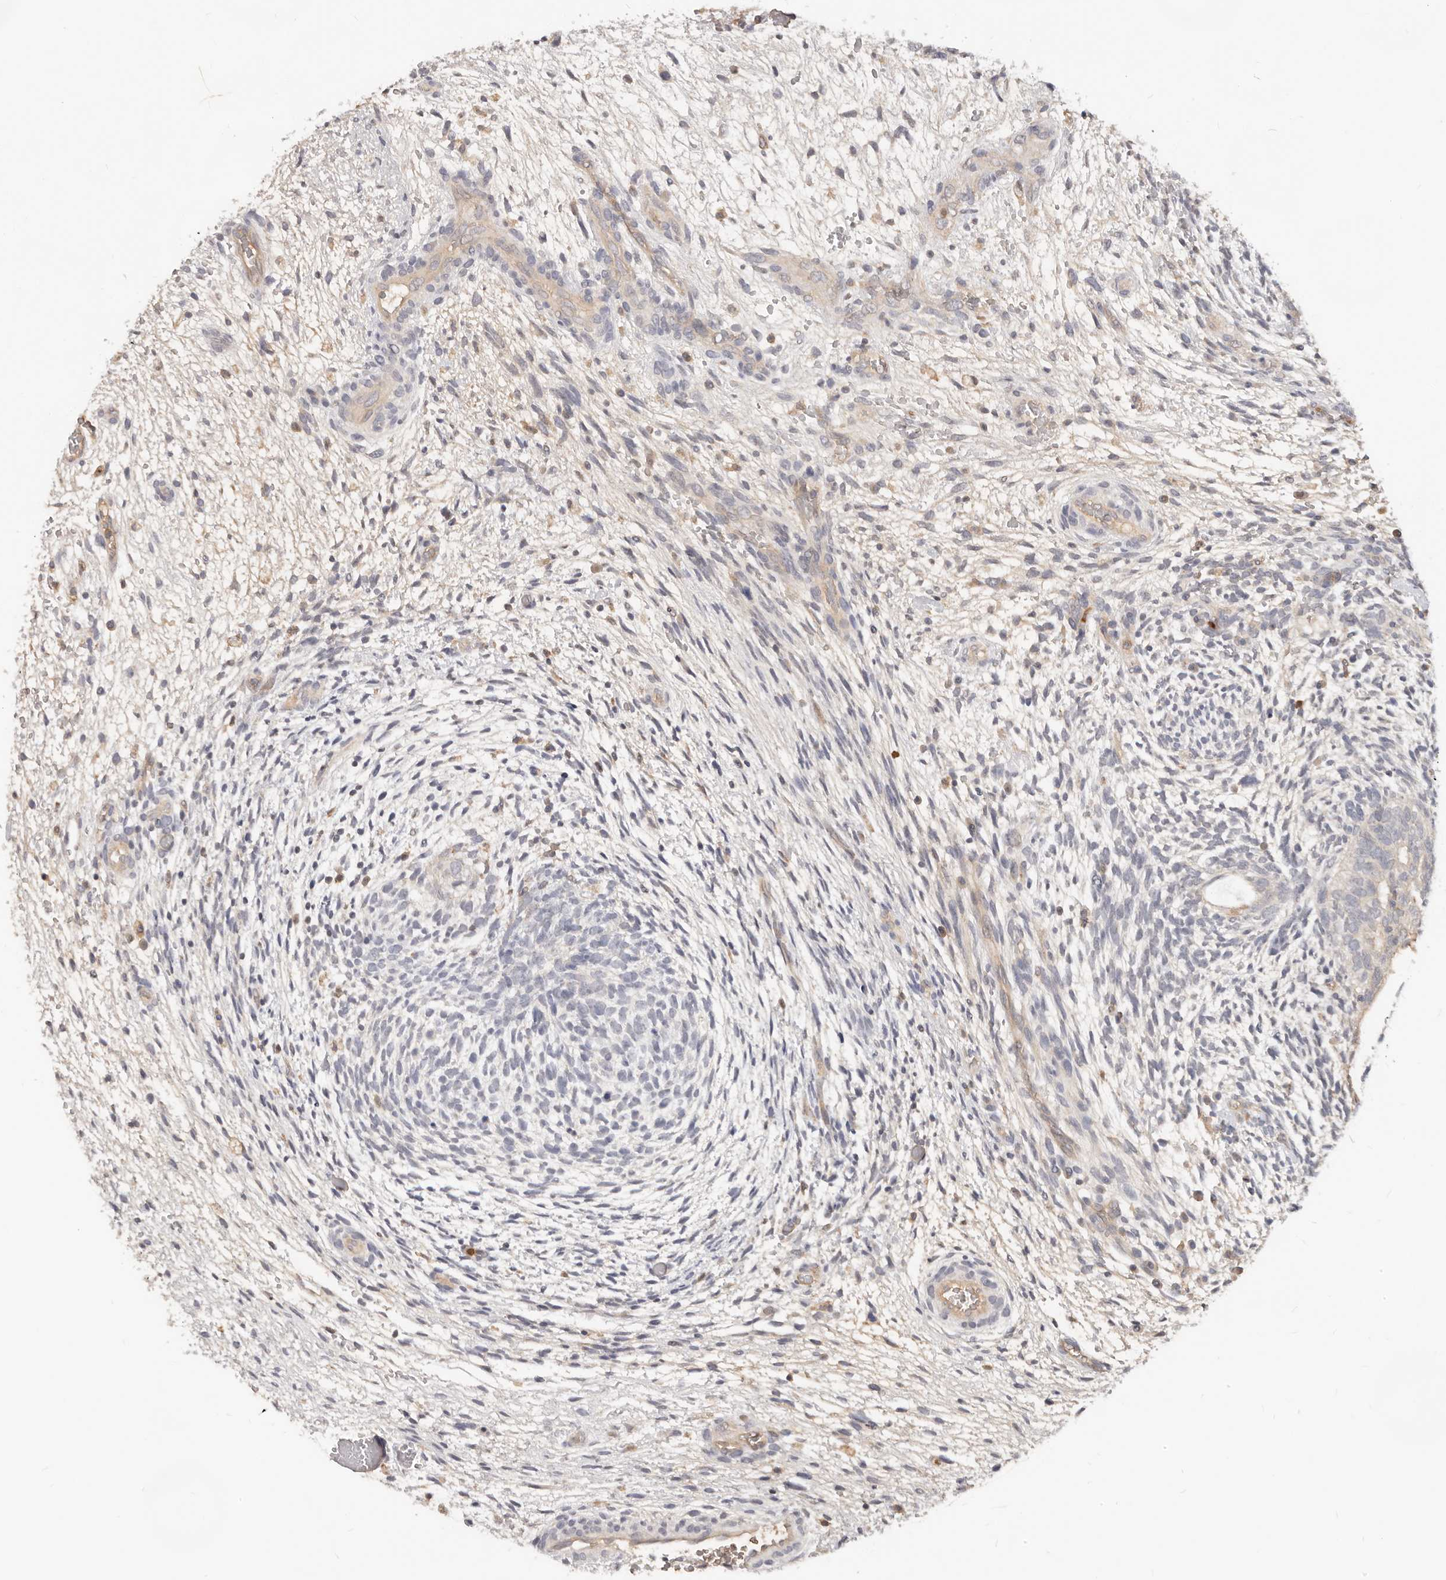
{"staining": {"intensity": "negative", "quantity": "none", "location": "none"}, "tissue": "testis cancer", "cell_type": "Tumor cells", "image_type": "cancer", "snomed": [{"axis": "morphology", "description": "Carcinoma, Embryonal, NOS"}, {"axis": "topography", "description": "Testis"}], "caption": "Testis embryonal carcinoma stained for a protein using IHC exhibits no staining tumor cells.", "gene": "USP49", "patient": {"sex": "male", "age": 37}}